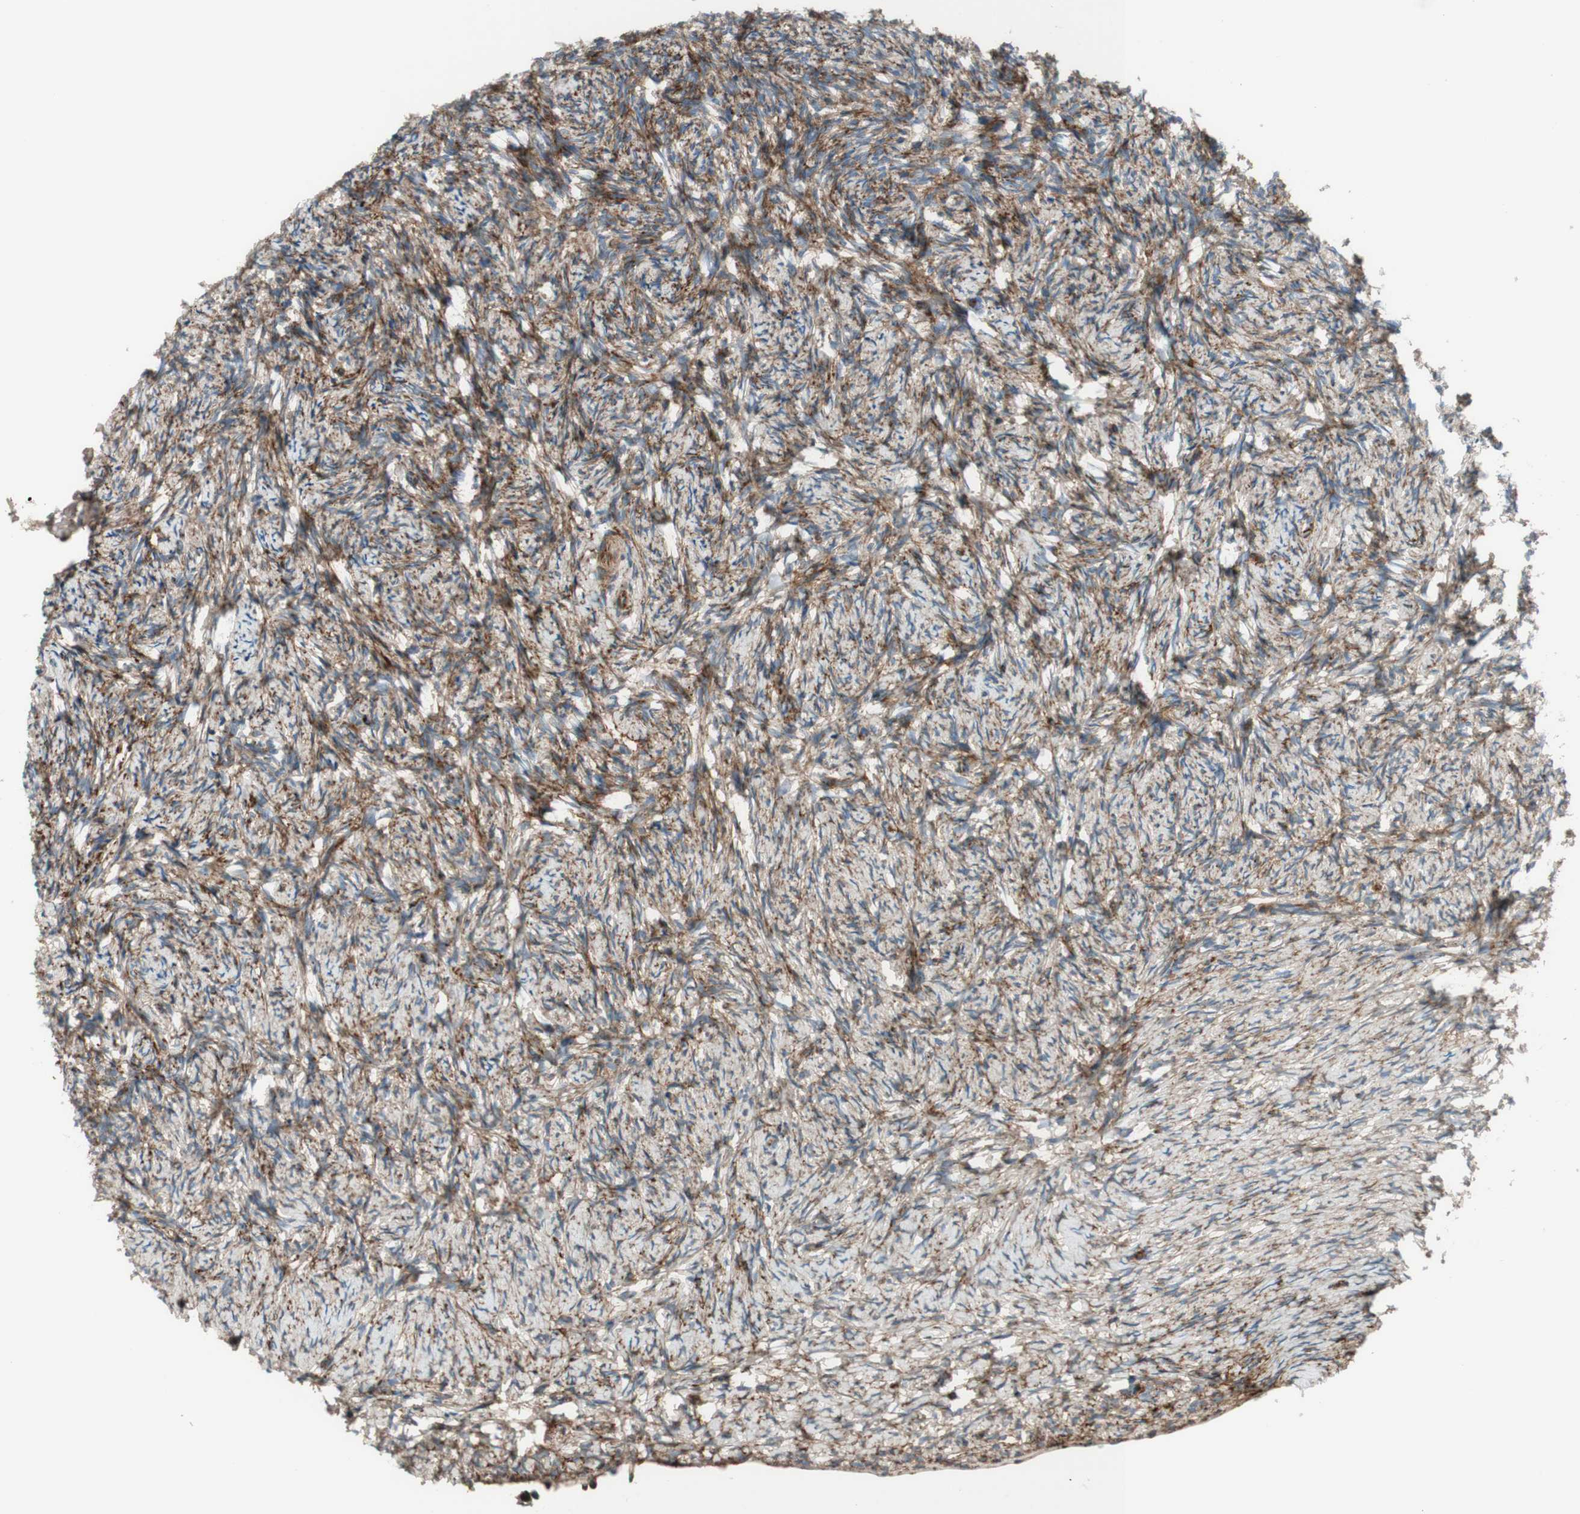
{"staining": {"intensity": "moderate", "quantity": ">75%", "location": "cytoplasmic/membranous"}, "tissue": "ovary", "cell_type": "Ovarian stroma cells", "image_type": "normal", "snomed": [{"axis": "morphology", "description": "Normal tissue, NOS"}, {"axis": "topography", "description": "Ovary"}], "caption": "Immunohistochemical staining of normal human ovary reveals moderate cytoplasmic/membranous protein positivity in approximately >75% of ovarian stroma cells. (Brightfield microscopy of DAB IHC at high magnification).", "gene": "CCN4", "patient": {"sex": "female", "age": 60}}